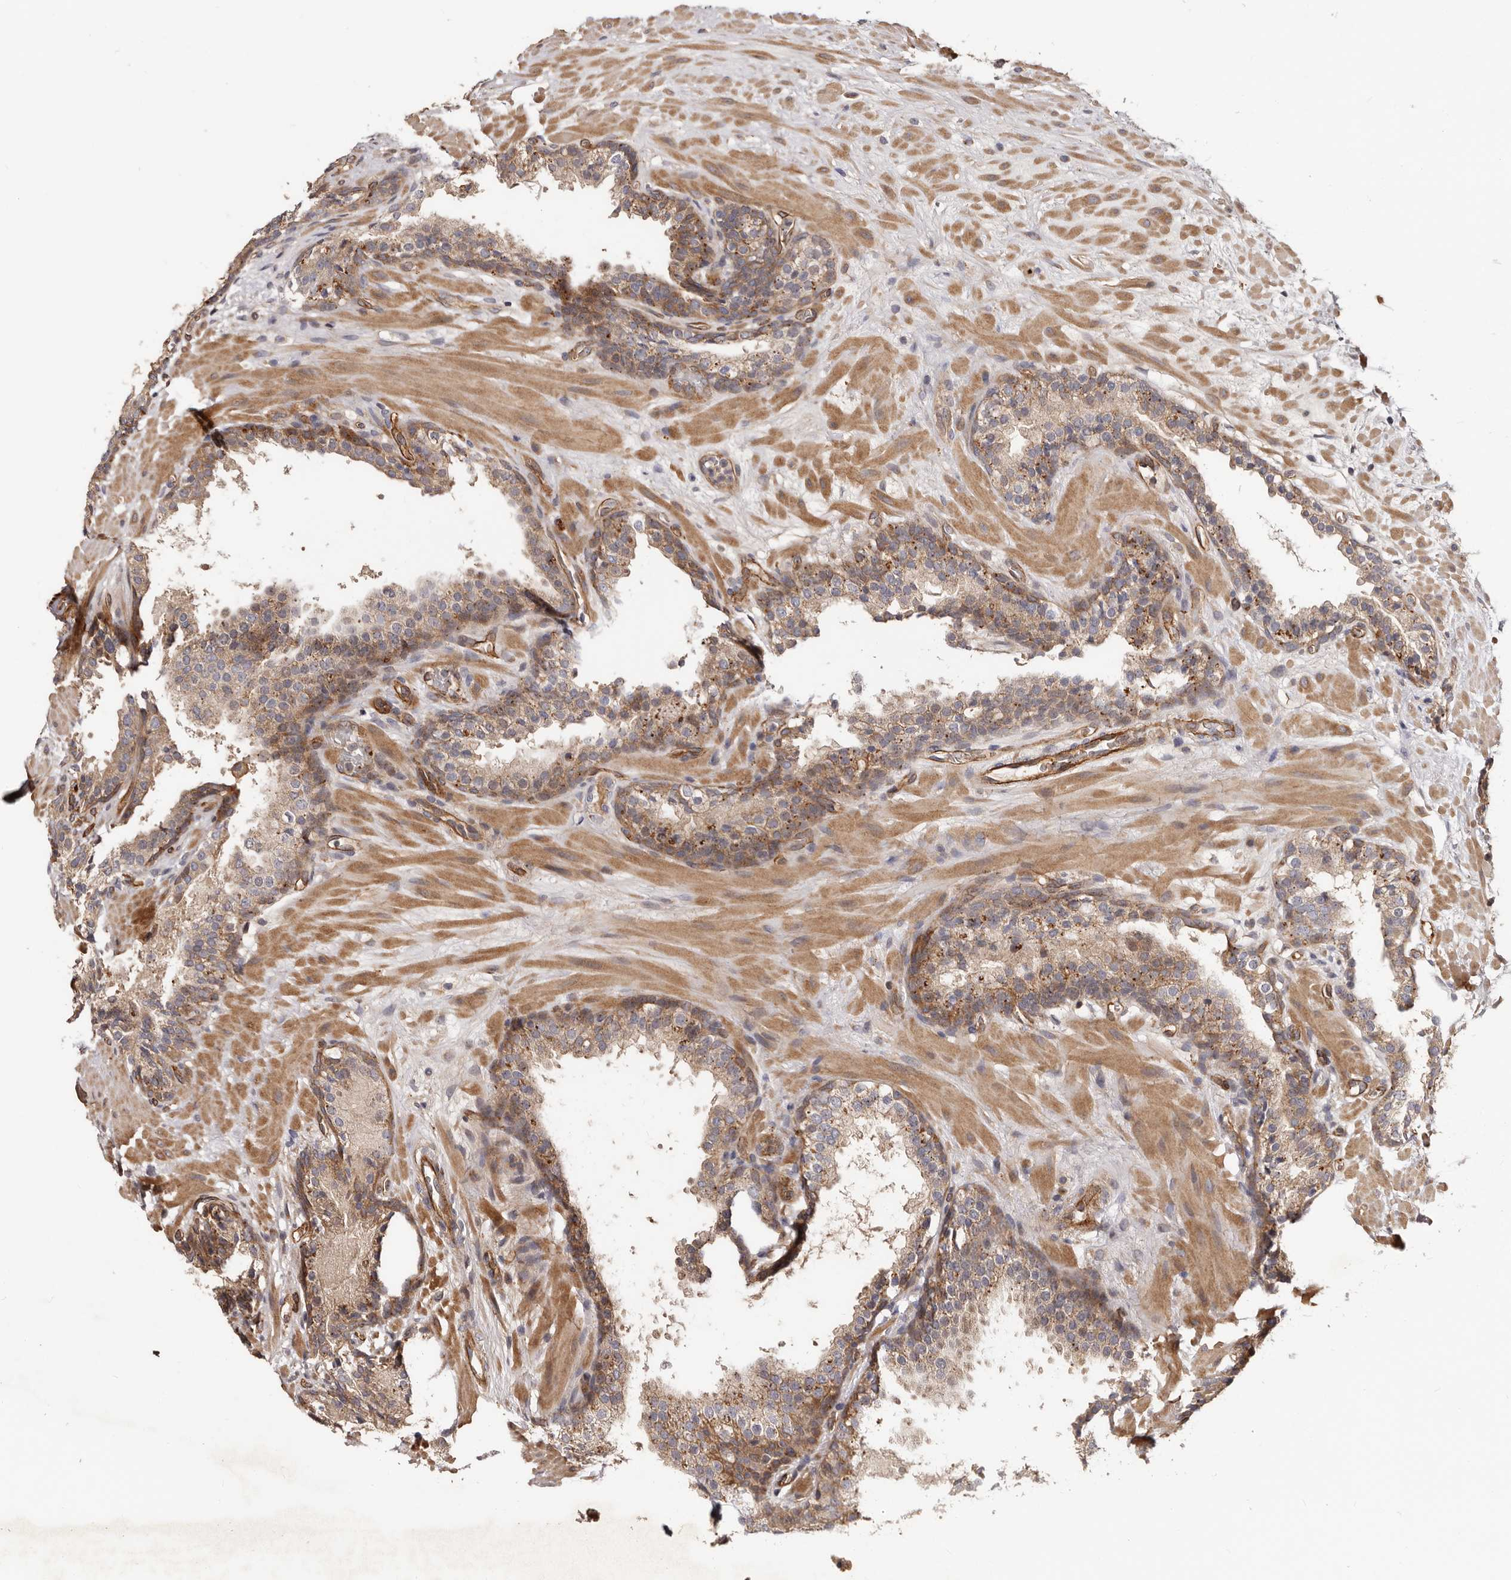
{"staining": {"intensity": "moderate", "quantity": ">75%", "location": "cytoplasmic/membranous"}, "tissue": "prostate cancer", "cell_type": "Tumor cells", "image_type": "cancer", "snomed": [{"axis": "morphology", "description": "Adenocarcinoma, High grade"}, {"axis": "topography", "description": "Prostate"}], "caption": "Tumor cells show moderate cytoplasmic/membranous positivity in about >75% of cells in prostate cancer.", "gene": "GTPBP1", "patient": {"sex": "male", "age": 56}}